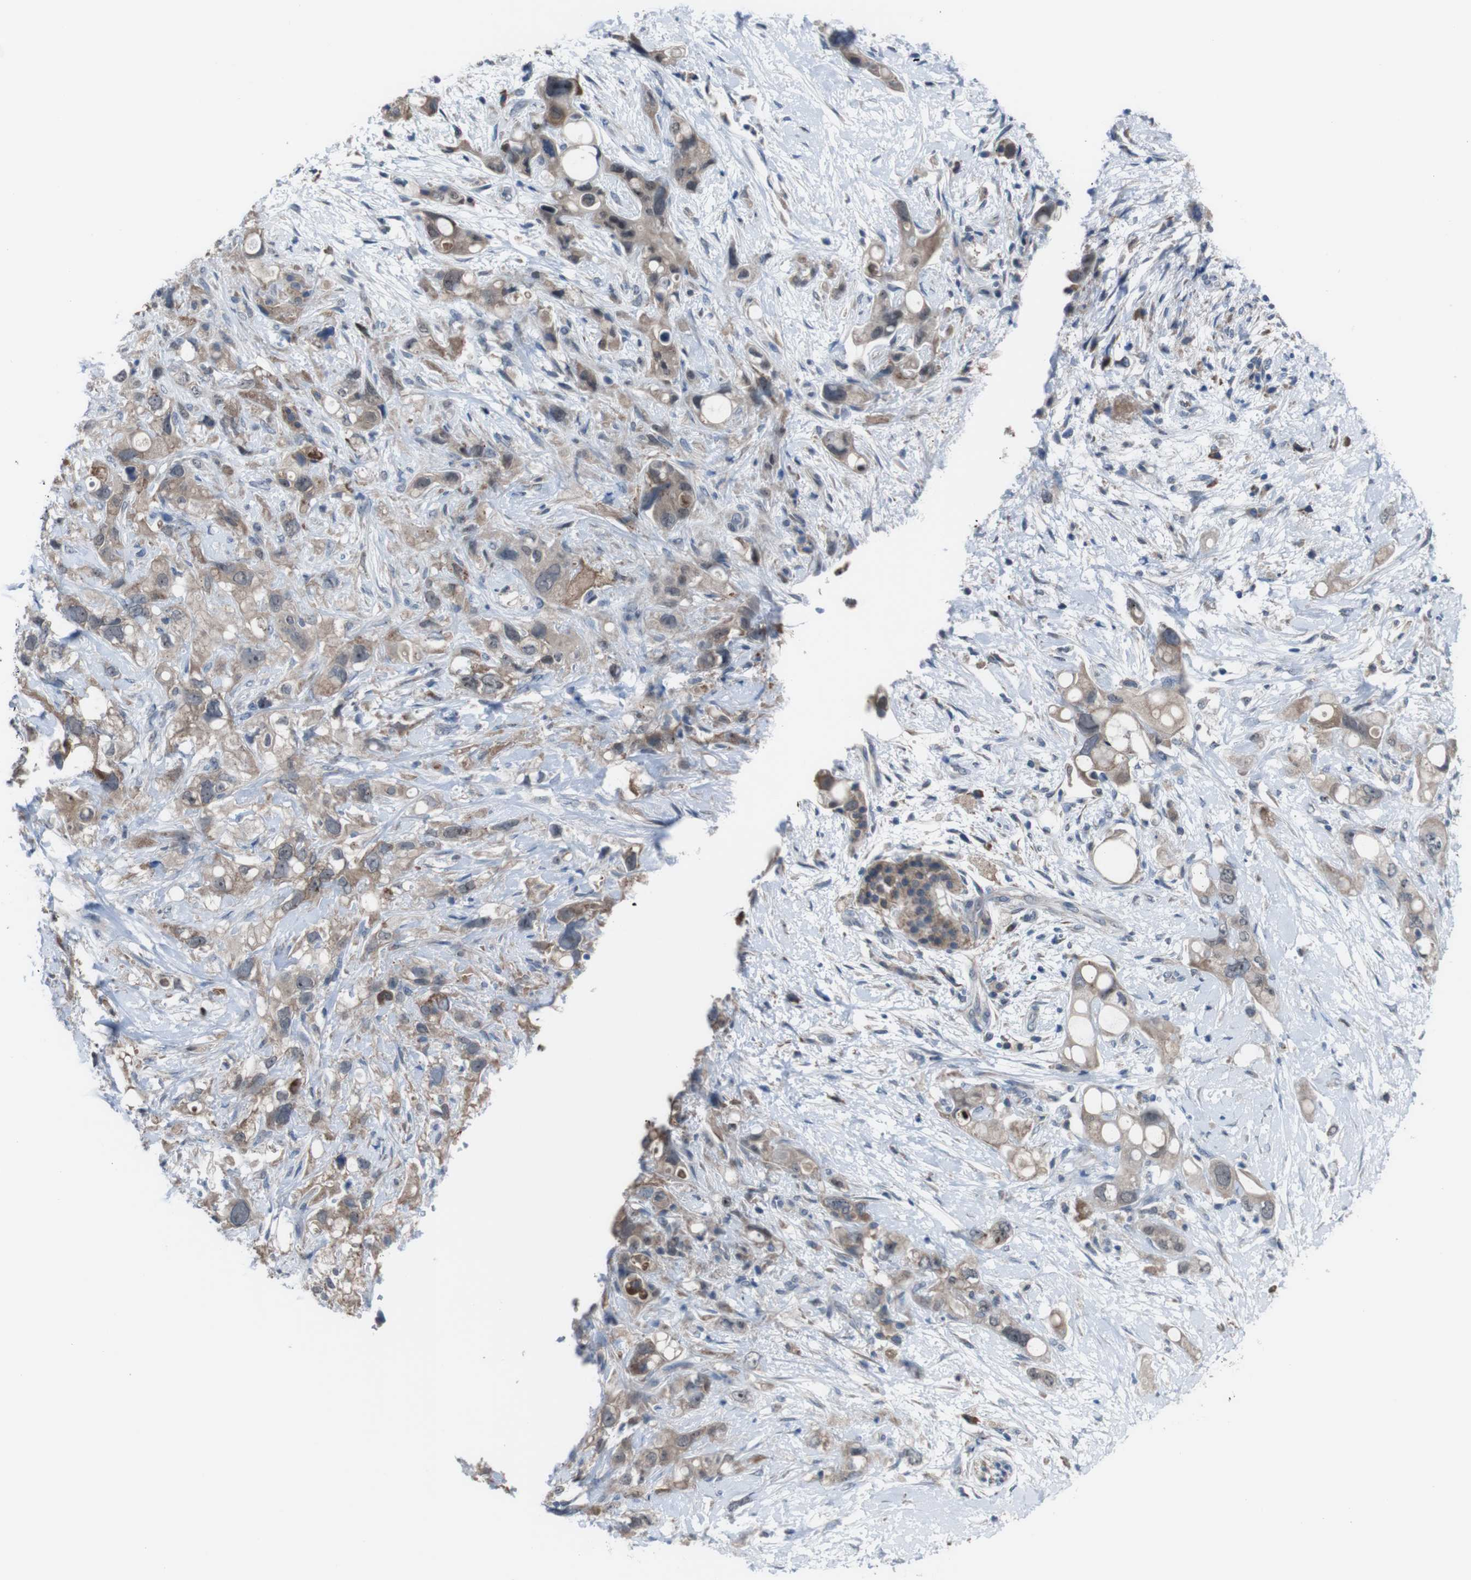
{"staining": {"intensity": "weak", "quantity": ">75%", "location": "cytoplasmic/membranous"}, "tissue": "pancreatic cancer", "cell_type": "Tumor cells", "image_type": "cancer", "snomed": [{"axis": "morphology", "description": "Adenocarcinoma, NOS"}, {"axis": "topography", "description": "Pancreas"}], "caption": "Immunohistochemical staining of adenocarcinoma (pancreatic) reveals low levels of weak cytoplasmic/membranous positivity in approximately >75% of tumor cells.", "gene": "CDH22", "patient": {"sex": "female", "age": 56}}